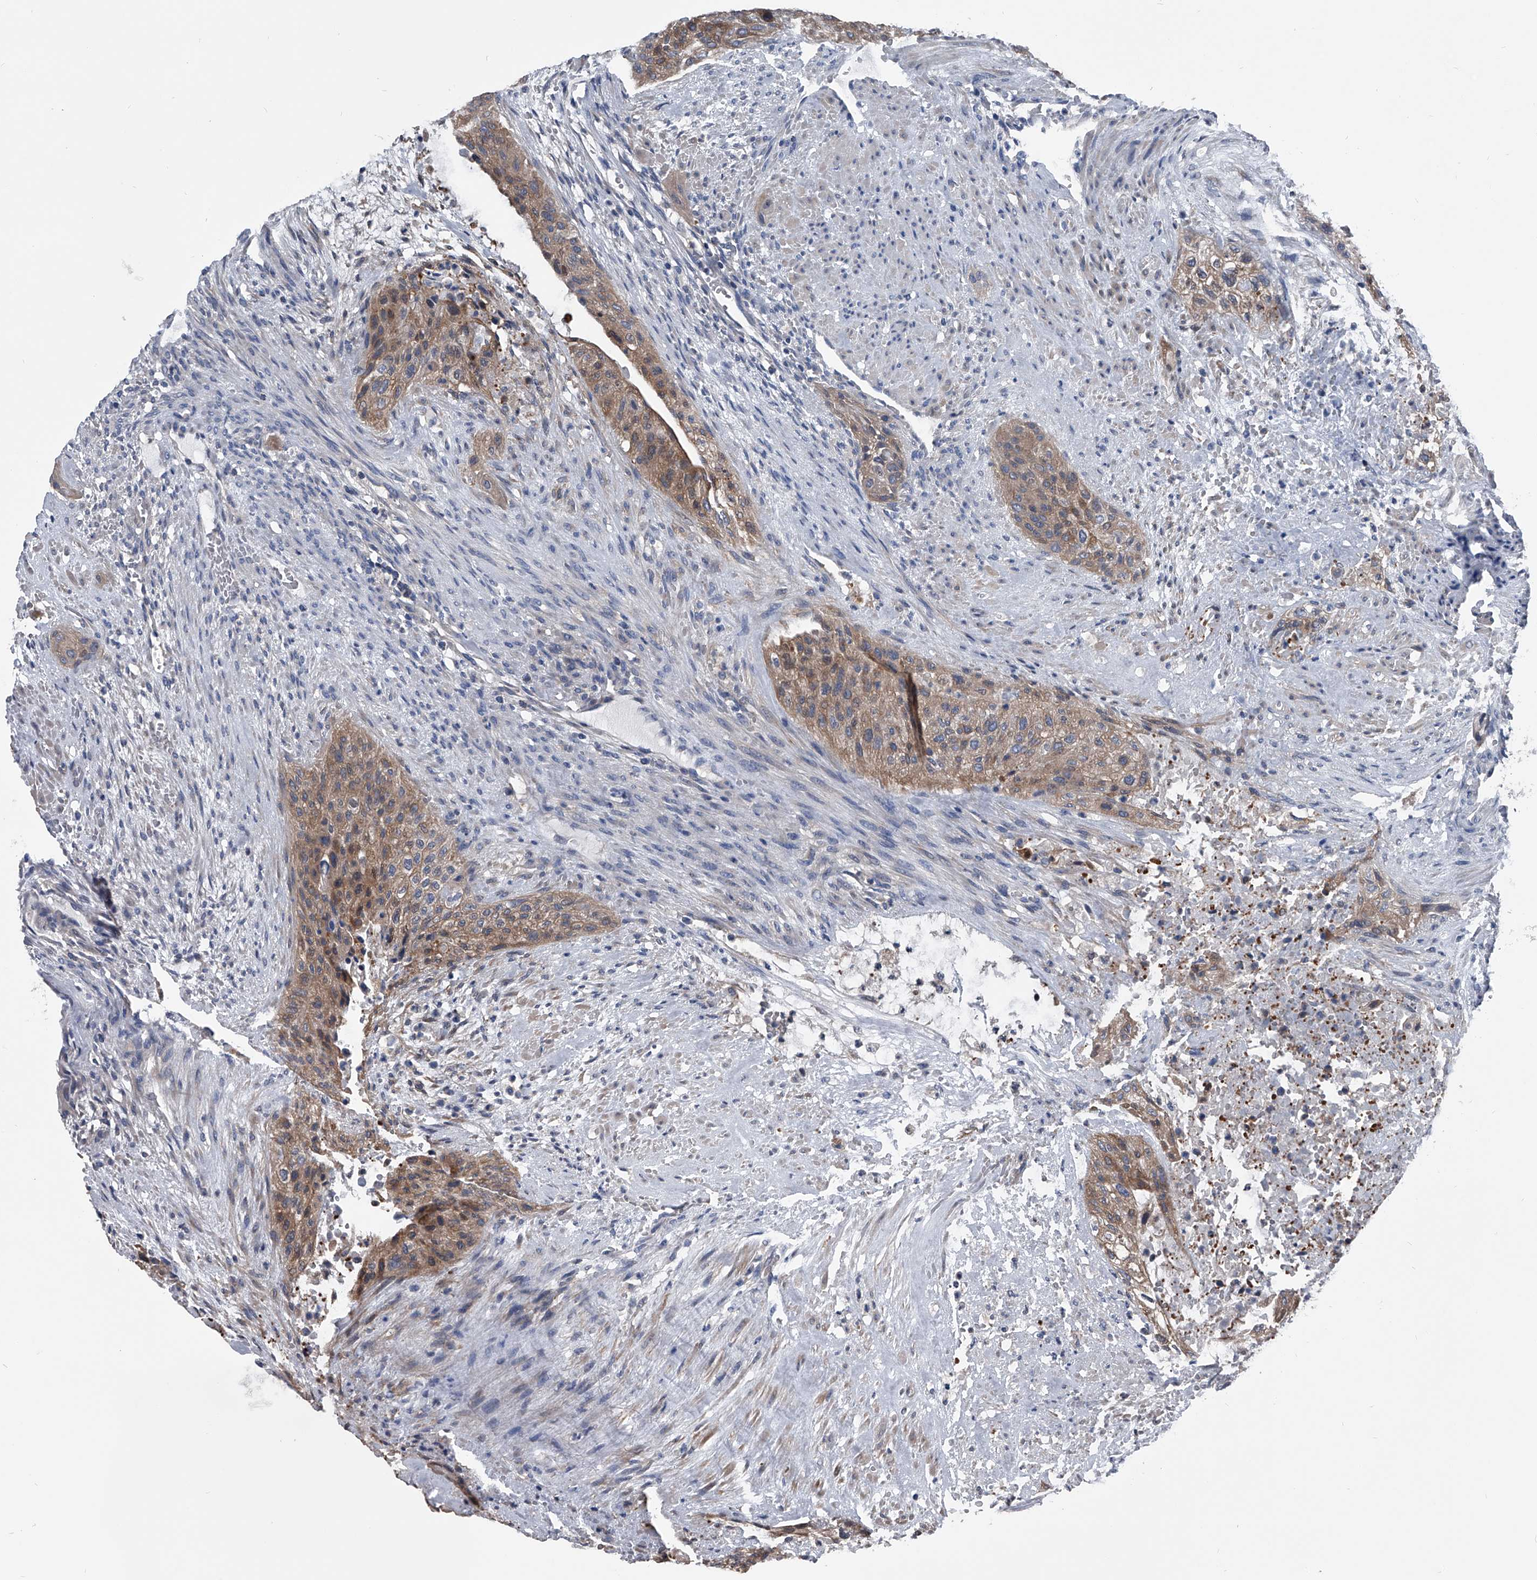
{"staining": {"intensity": "moderate", "quantity": ">75%", "location": "cytoplasmic/membranous"}, "tissue": "urothelial cancer", "cell_type": "Tumor cells", "image_type": "cancer", "snomed": [{"axis": "morphology", "description": "Urothelial carcinoma, High grade"}, {"axis": "topography", "description": "Urinary bladder"}], "caption": "Tumor cells demonstrate medium levels of moderate cytoplasmic/membranous positivity in approximately >75% of cells in human urothelial cancer. The staining was performed using DAB (3,3'-diaminobenzidine) to visualize the protein expression in brown, while the nuclei were stained in blue with hematoxylin (Magnification: 20x).", "gene": "KIF13A", "patient": {"sex": "male", "age": 35}}